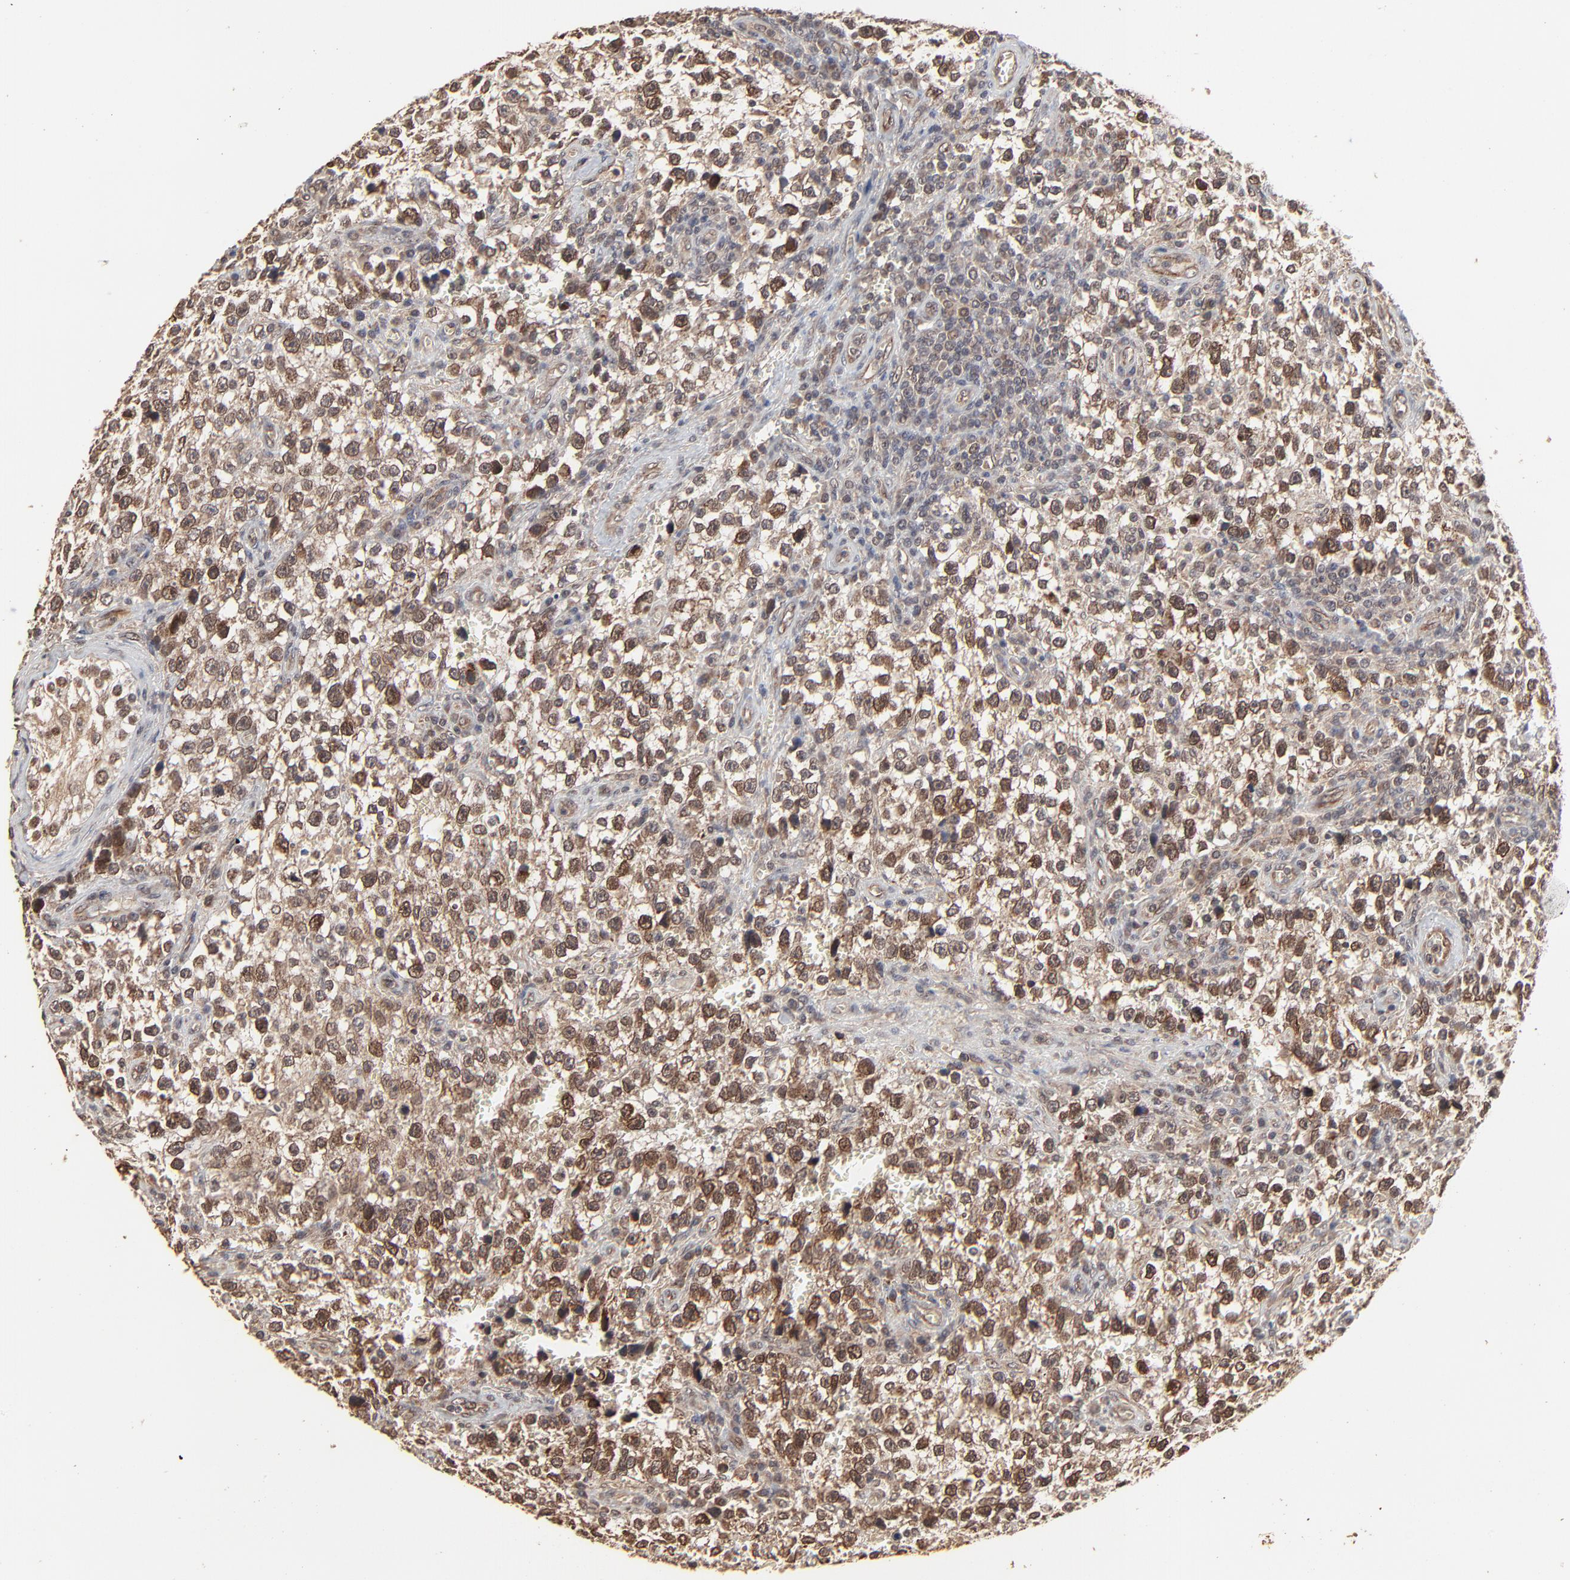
{"staining": {"intensity": "moderate", "quantity": ">75%", "location": "cytoplasmic/membranous,nuclear"}, "tissue": "testis cancer", "cell_type": "Tumor cells", "image_type": "cancer", "snomed": [{"axis": "morphology", "description": "Seminoma, NOS"}, {"axis": "topography", "description": "Testis"}], "caption": "Tumor cells demonstrate medium levels of moderate cytoplasmic/membranous and nuclear staining in about >75% of cells in testis cancer. Nuclei are stained in blue.", "gene": "FAM227A", "patient": {"sex": "male", "age": 38}}